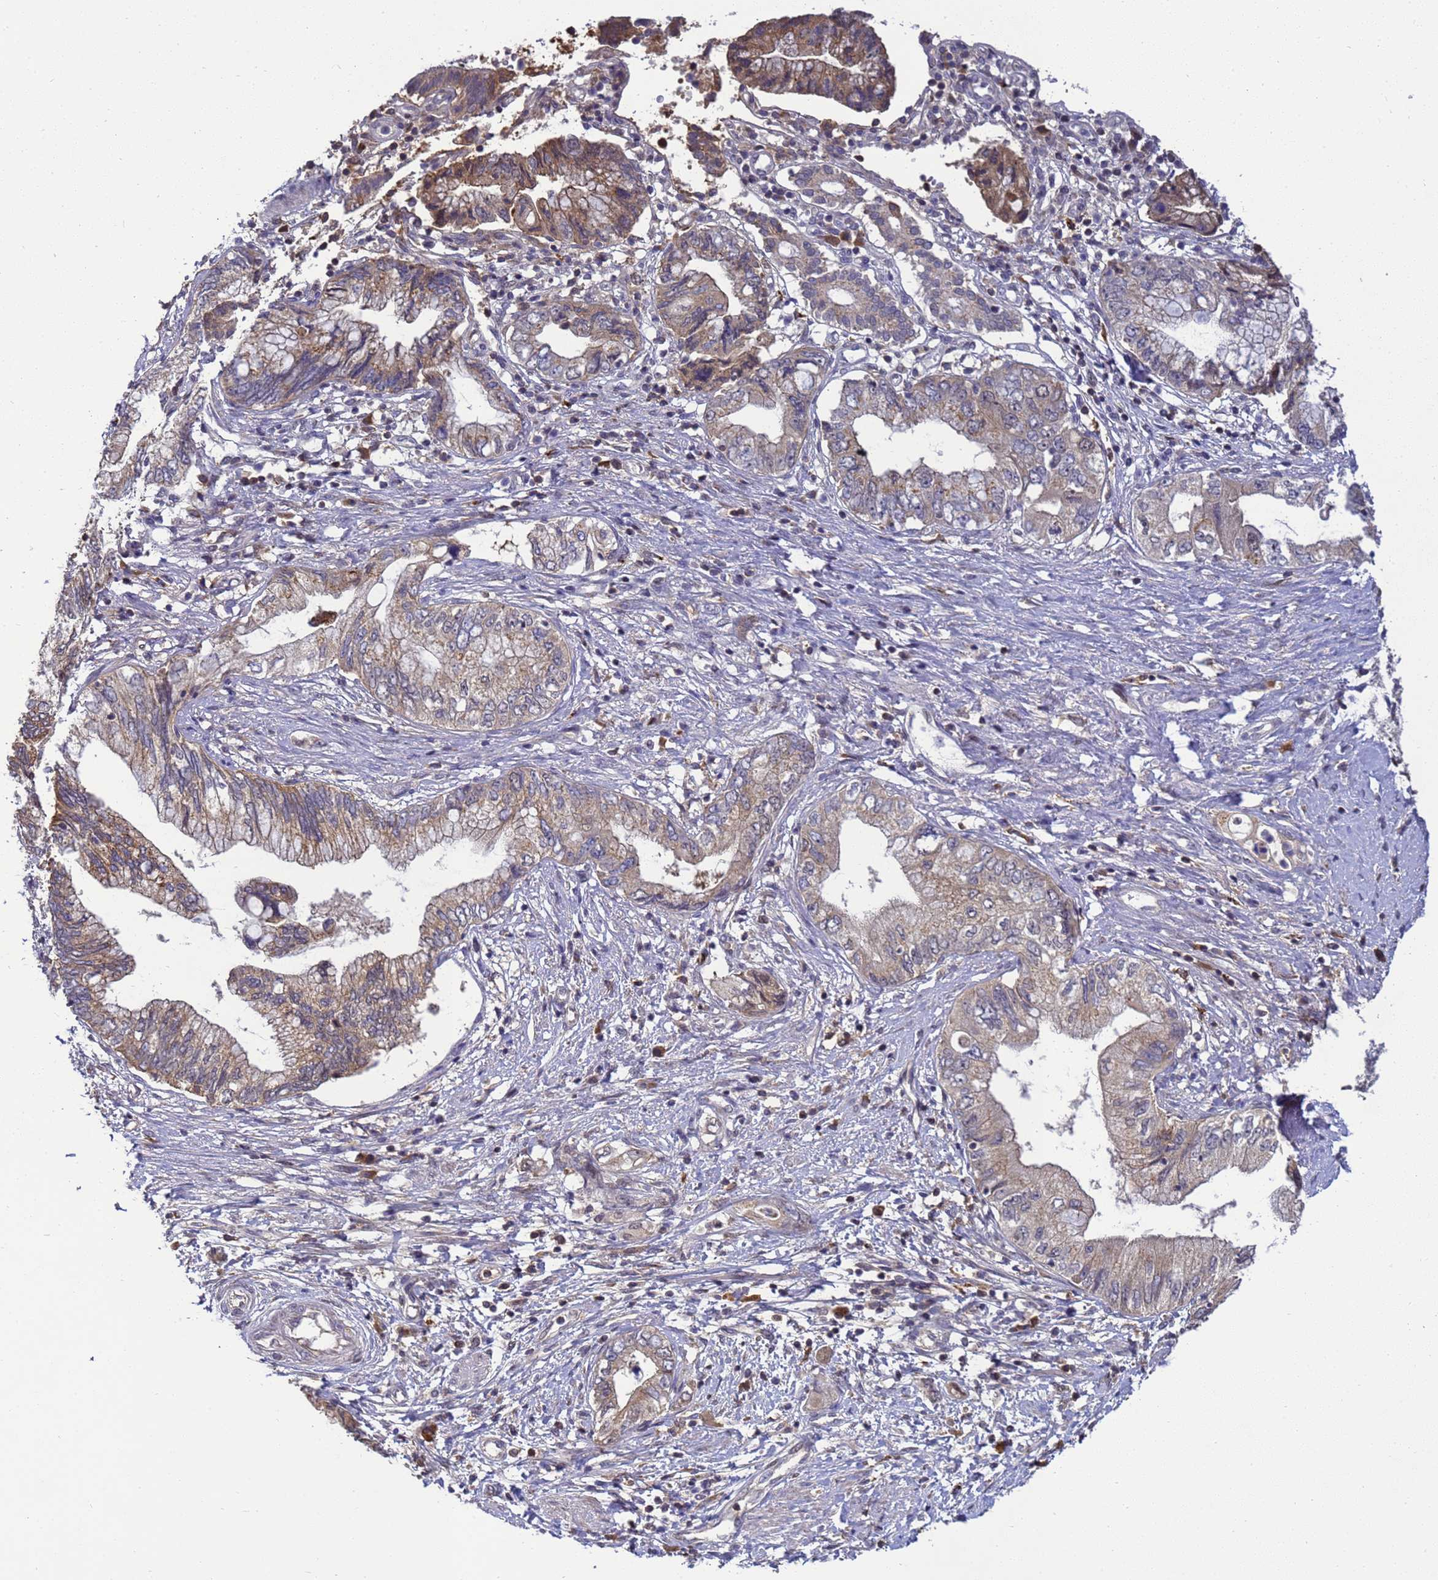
{"staining": {"intensity": "moderate", "quantity": "25%-75%", "location": "cytoplasmic/membranous"}, "tissue": "pancreatic cancer", "cell_type": "Tumor cells", "image_type": "cancer", "snomed": [{"axis": "morphology", "description": "Adenocarcinoma, NOS"}, {"axis": "topography", "description": "Pancreas"}], "caption": "Protein staining of adenocarcinoma (pancreatic) tissue exhibits moderate cytoplasmic/membranous staining in approximately 25%-75% of tumor cells.", "gene": "TMEM74B", "patient": {"sex": "female", "age": 73}}